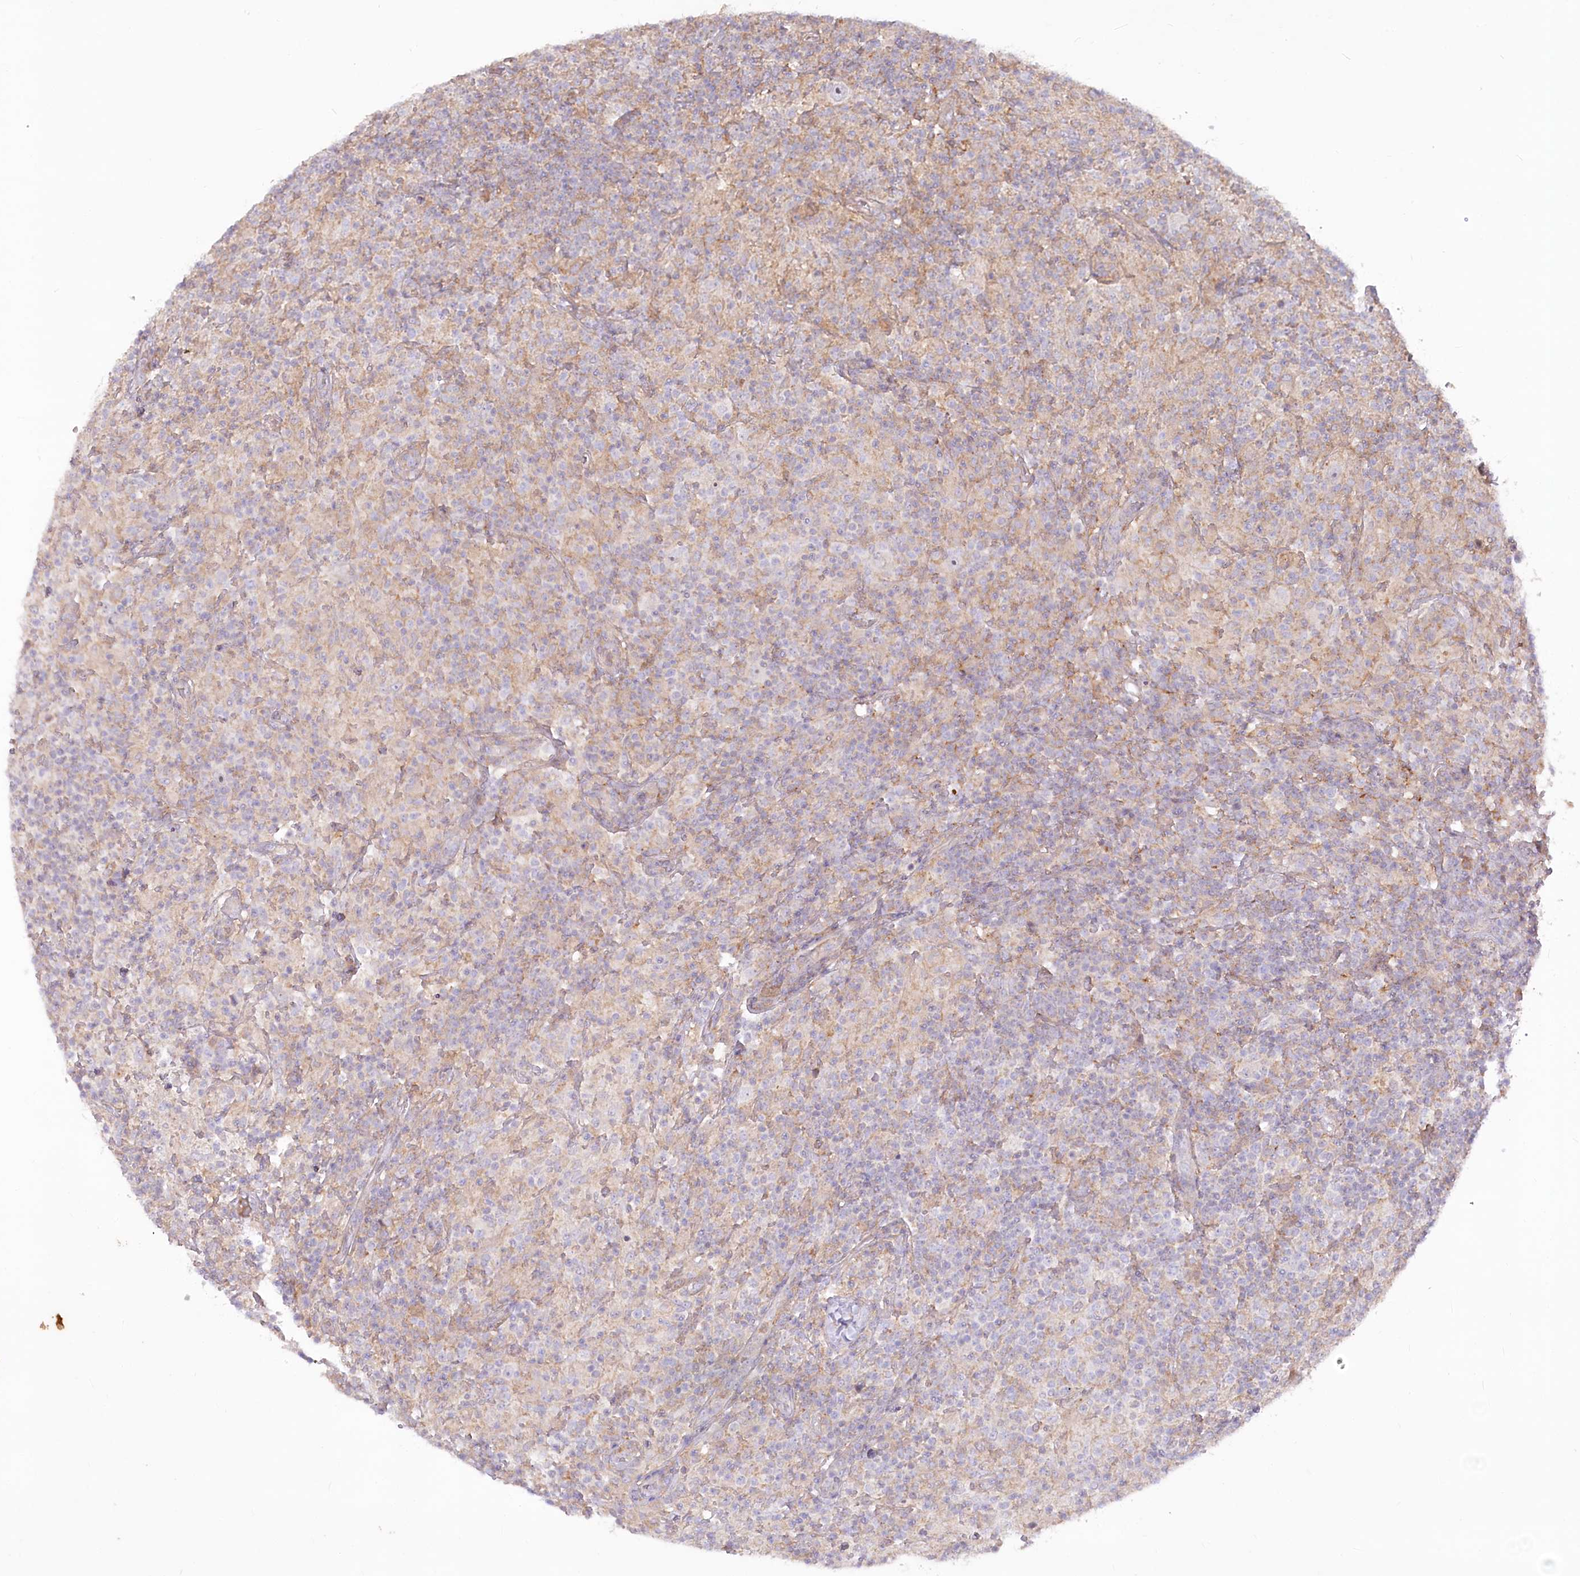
{"staining": {"intensity": "weak", "quantity": "25%-75%", "location": "nuclear"}, "tissue": "lymphoma", "cell_type": "Tumor cells", "image_type": "cancer", "snomed": [{"axis": "morphology", "description": "Hodgkin's disease, NOS"}, {"axis": "topography", "description": "Lymph node"}], "caption": "Hodgkin's disease stained with a protein marker reveals weak staining in tumor cells.", "gene": "MTG1", "patient": {"sex": "male", "age": 70}}